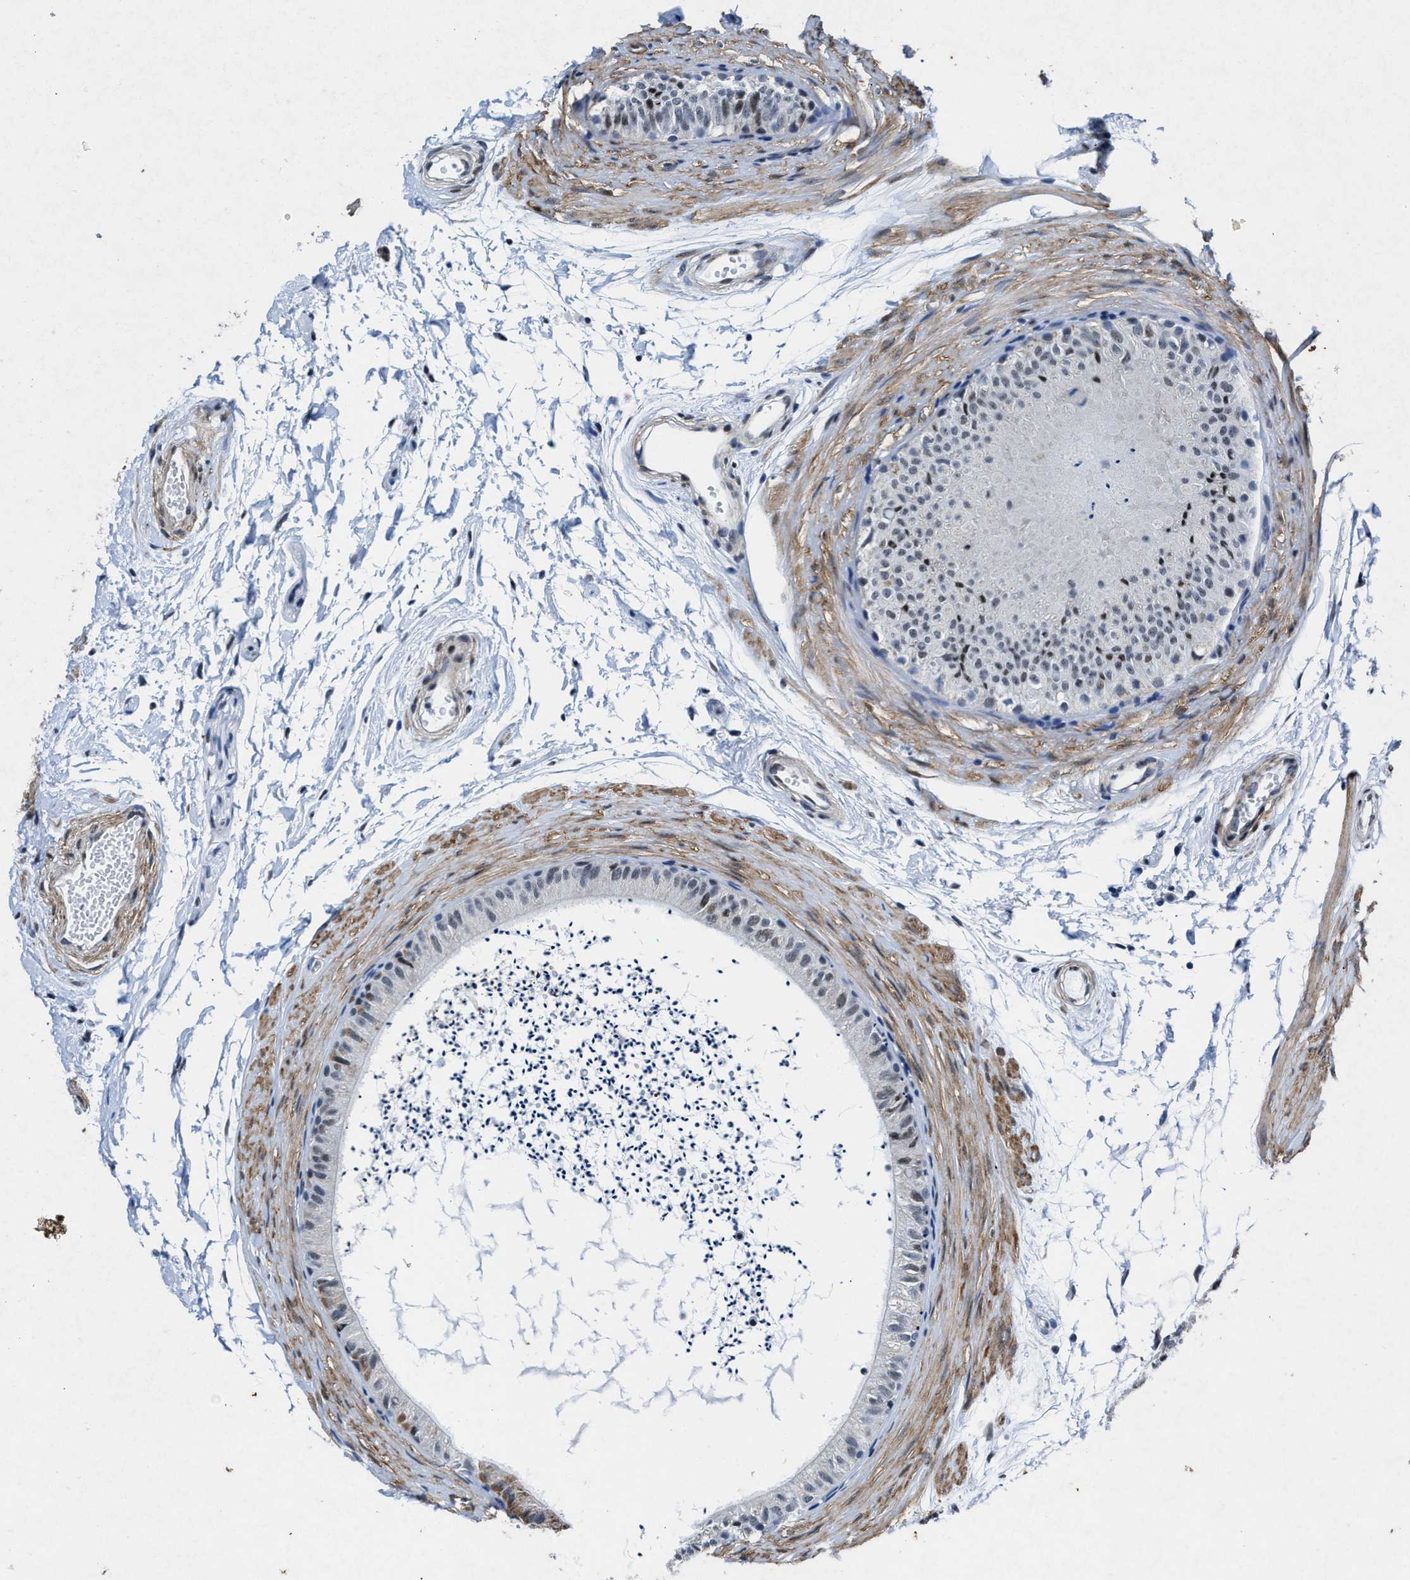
{"staining": {"intensity": "weak", "quantity": "<25%", "location": "nuclear"}, "tissue": "epididymis", "cell_type": "Glandular cells", "image_type": "normal", "snomed": [{"axis": "morphology", "description": "Normal tissue, NOS"}, {"axis": "topography", "description": "Epididymis"}], "caption": "High magnification brightfield microscopy of benign epididymis stained with DAB (3,3'-diaminobenzidine) (brown) and counterstained with hematoxylin (blue): glandular cells show no significant staining.", "gene": "ID3", "patient": {"sex": "male", "age": 56}}